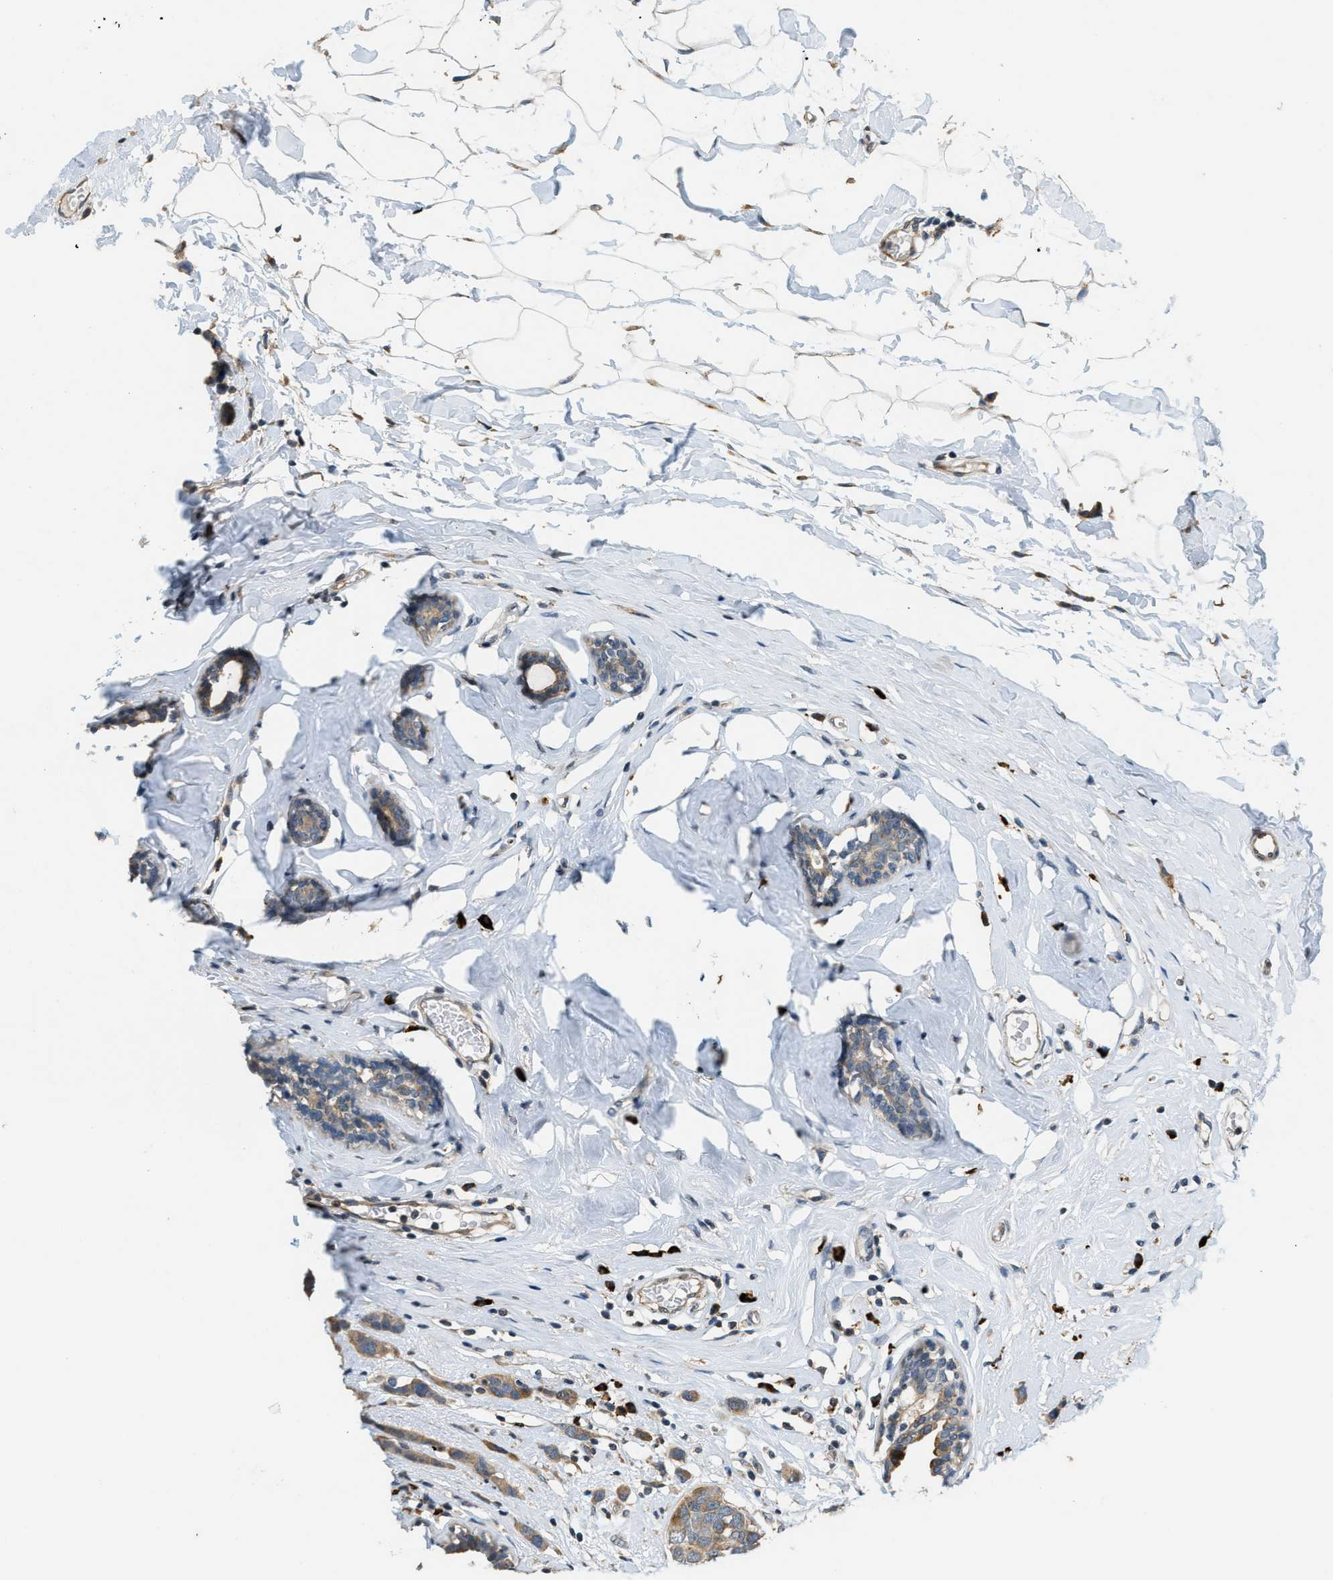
{"staining": {"intensity": "moderate", "quantity": ">75%", "location": "cytoplasmic/membranous"}, "tissue": "breast cancer", "cell_type": "Tumor cells", "image_type": "cancer", "snomed": [{"axis": "morphology", "description": "Normal tissue, NOS"}, {"axis": "morphology", "description": "Duct carcinoma"}, {"axis": "topography", "description": "Breast"}], "caption": "IHC histopathology image of human breast infiltrating ductal carcinoma stained for a protein (brown), which exhibits medium levels of moderate cytoplasmic/membranous expression in approximately >75% of tumor cells.", "gene": "HERC2", "patient": {"sex": "female", "age": 50}}